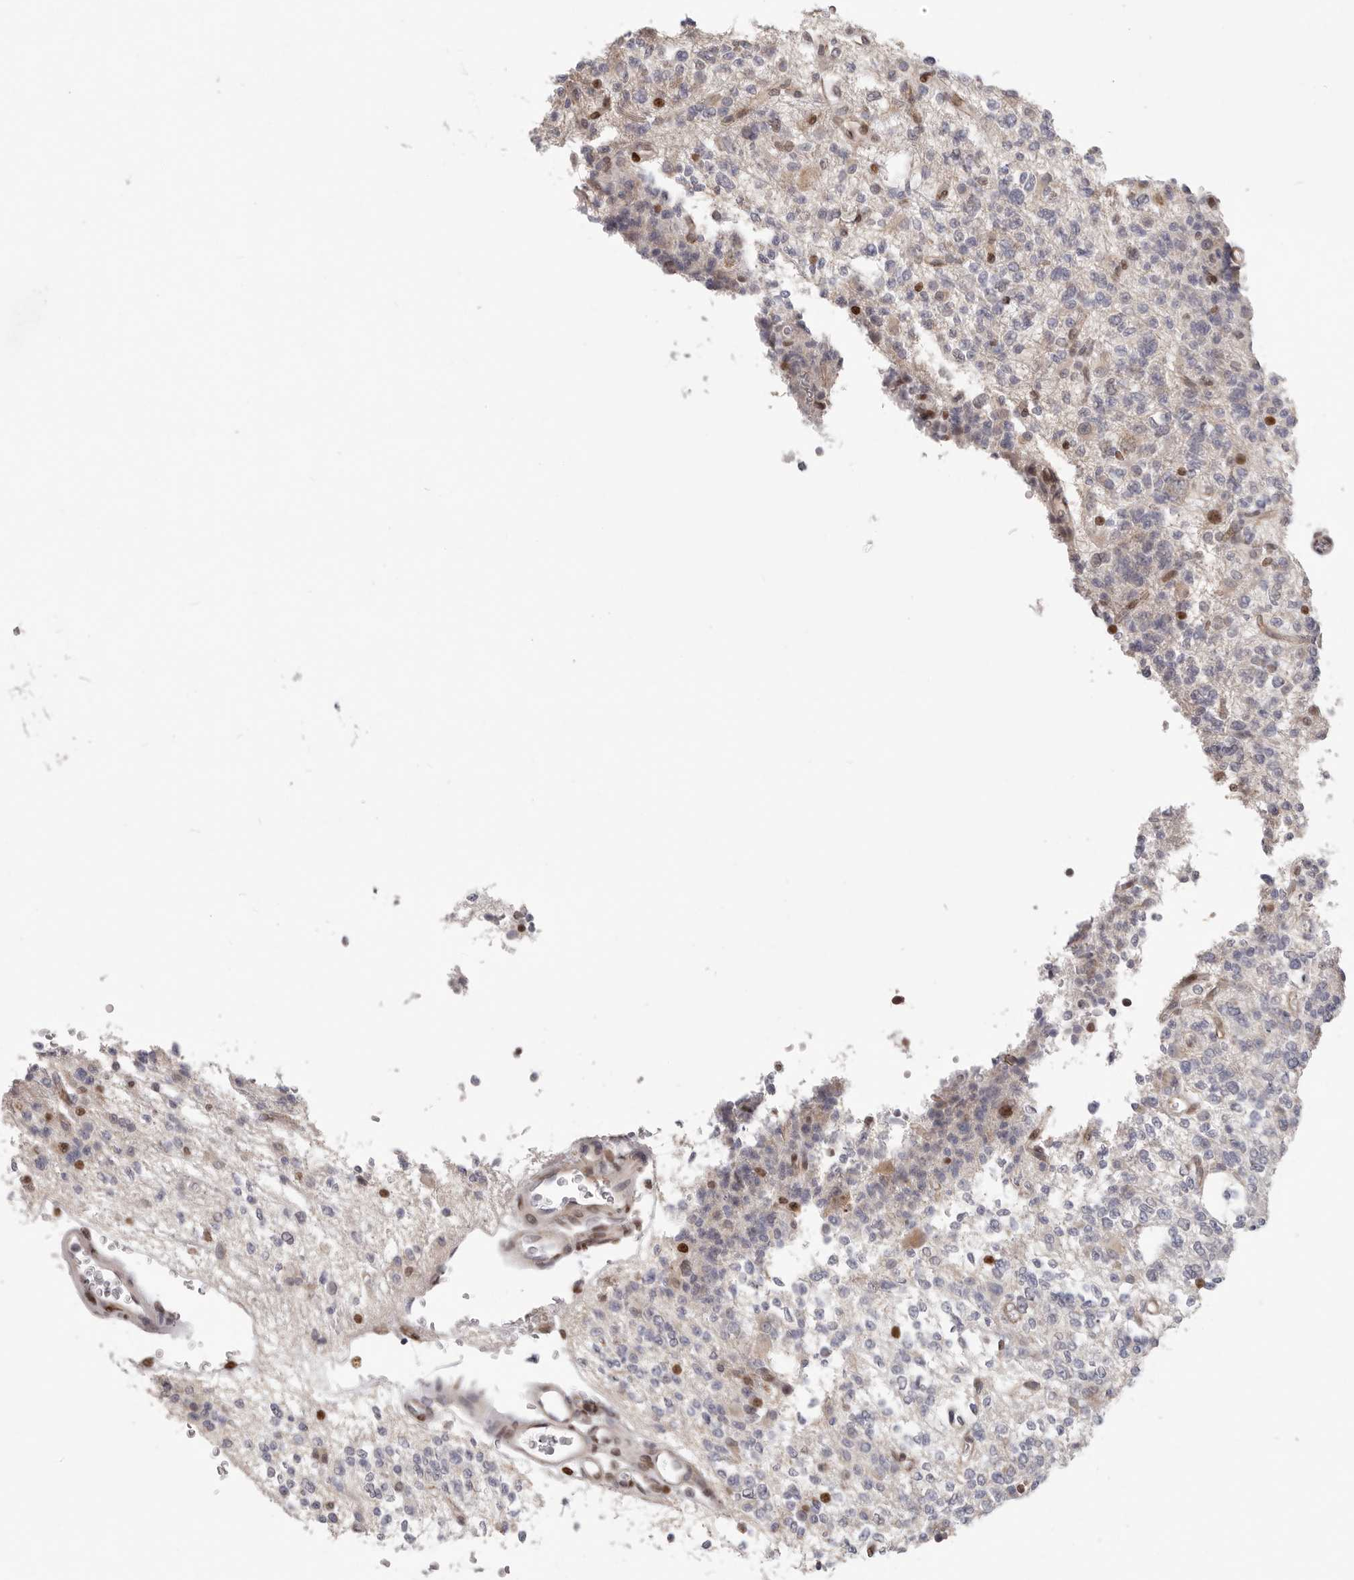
{"staining": {"intensity": "moderate", "quantity": "<25%", "location": "nuclear"}, "tissue": "glioma", "cell_type": "Tumor cells", "image_type": "cancer", "snomed": [{"axis": "morphology", "description": "Glioma, malignant, High grade"}, {"axis": "topography", "description": "Brain"}], "caption": "An IHC histopathology image of neoplastic tissue is shown. Protein staining in brown shows moderate nuclear positivity in glioma within tumor cells.", "gene": "SRP19", "patient": {"sex": "female", "age": 62}}